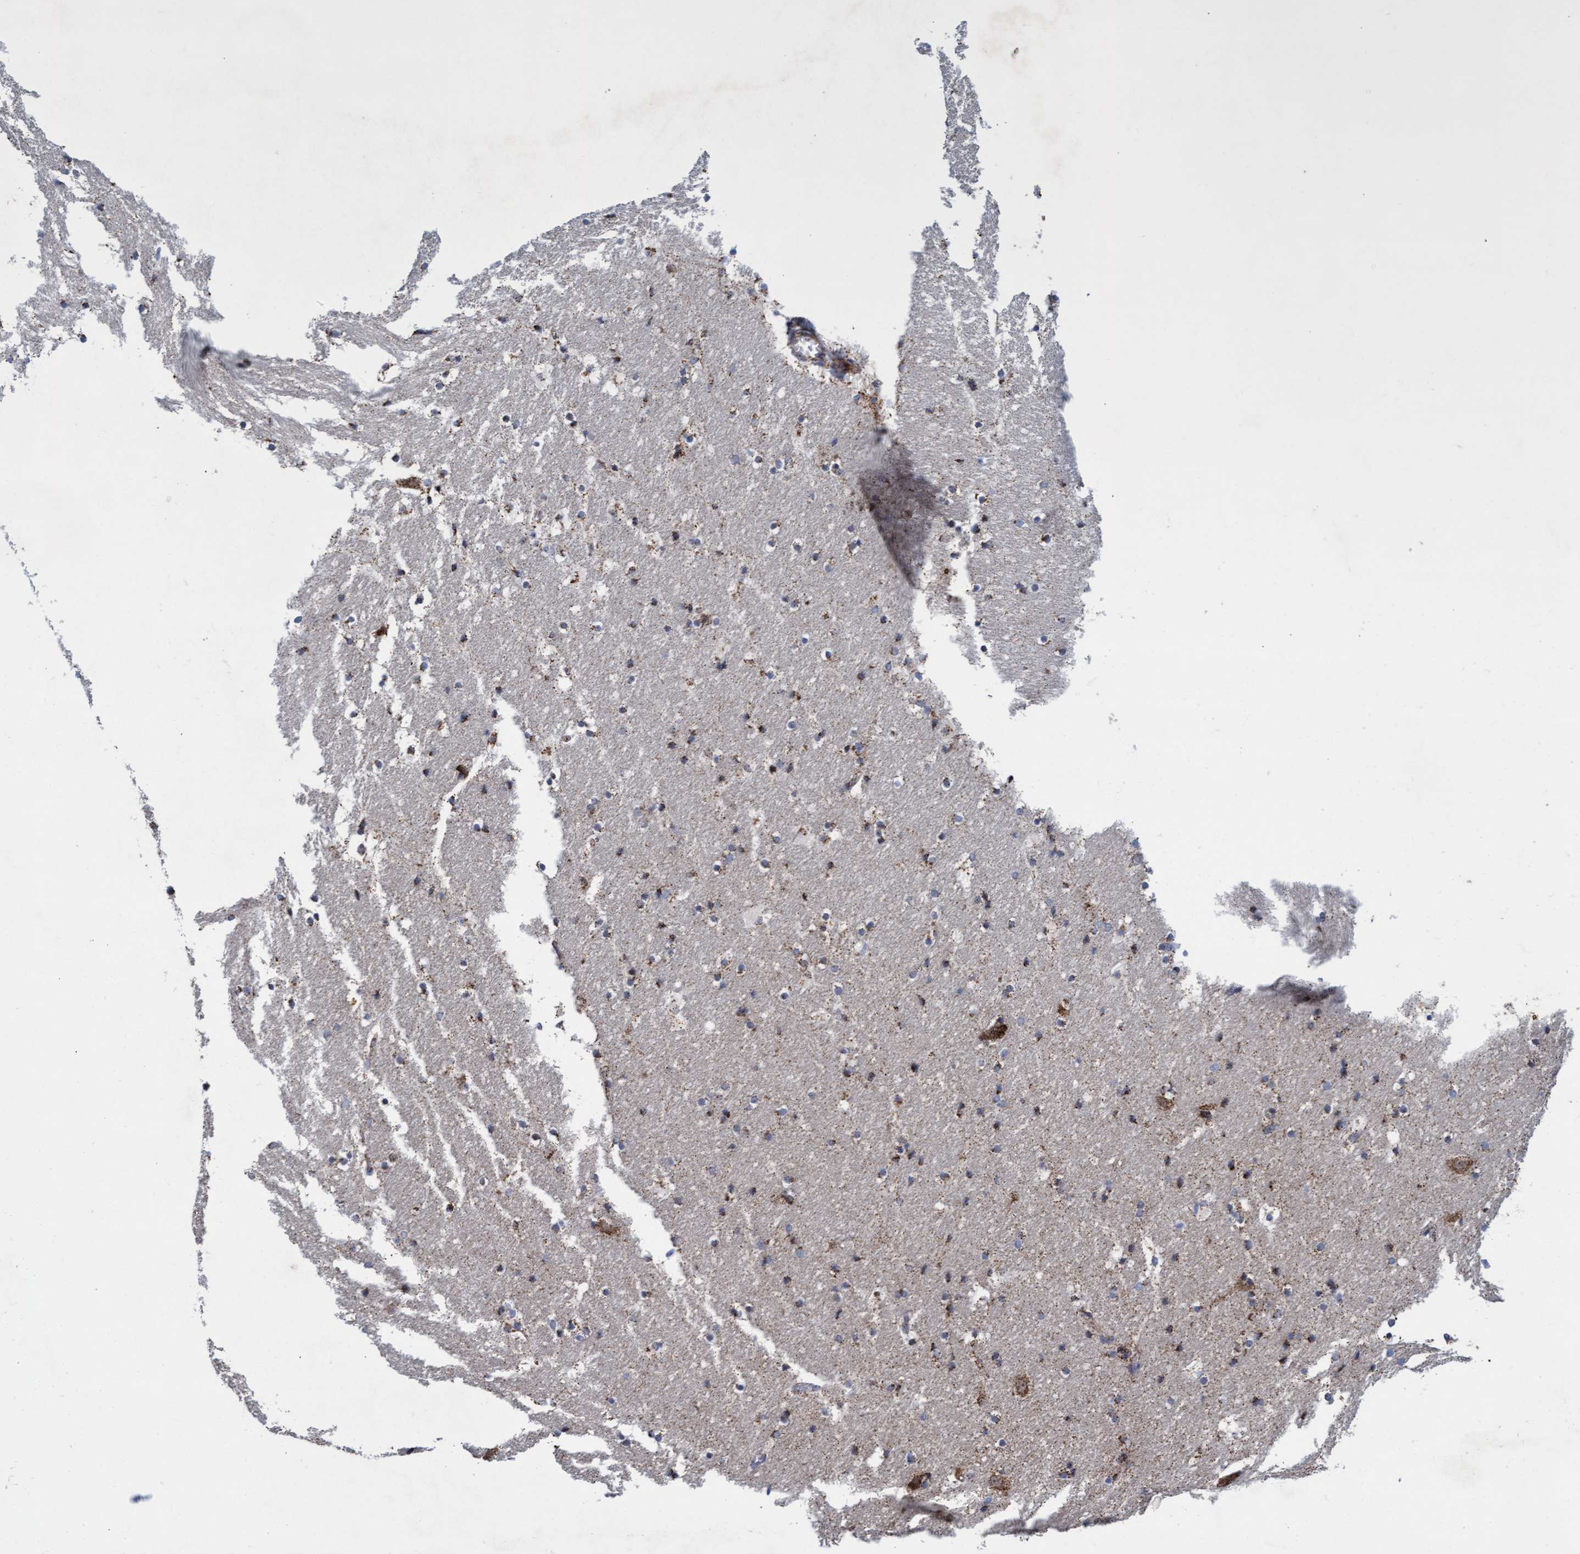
{"staining": {"intensity": "moderate", "quantity": ">75%", "location": "cytoplasmic/membranous"}, "tissue": "hippocampus", "cell_type": "Glial cells", "image_type": "normal", "snomed": [{"axis": "morphology", "description": "Normal tissue, NOS"}, {"axis": "topography", "description": "Hippocampus"}], "caption": "Brown immunohistochemical staining in unremarkable human hippocampus displays moderate cytoplasmic/membranous expression in about >75% of glial cells.", "gene": "MRPL38", "patient": {"sex": "male", "age": 45}}